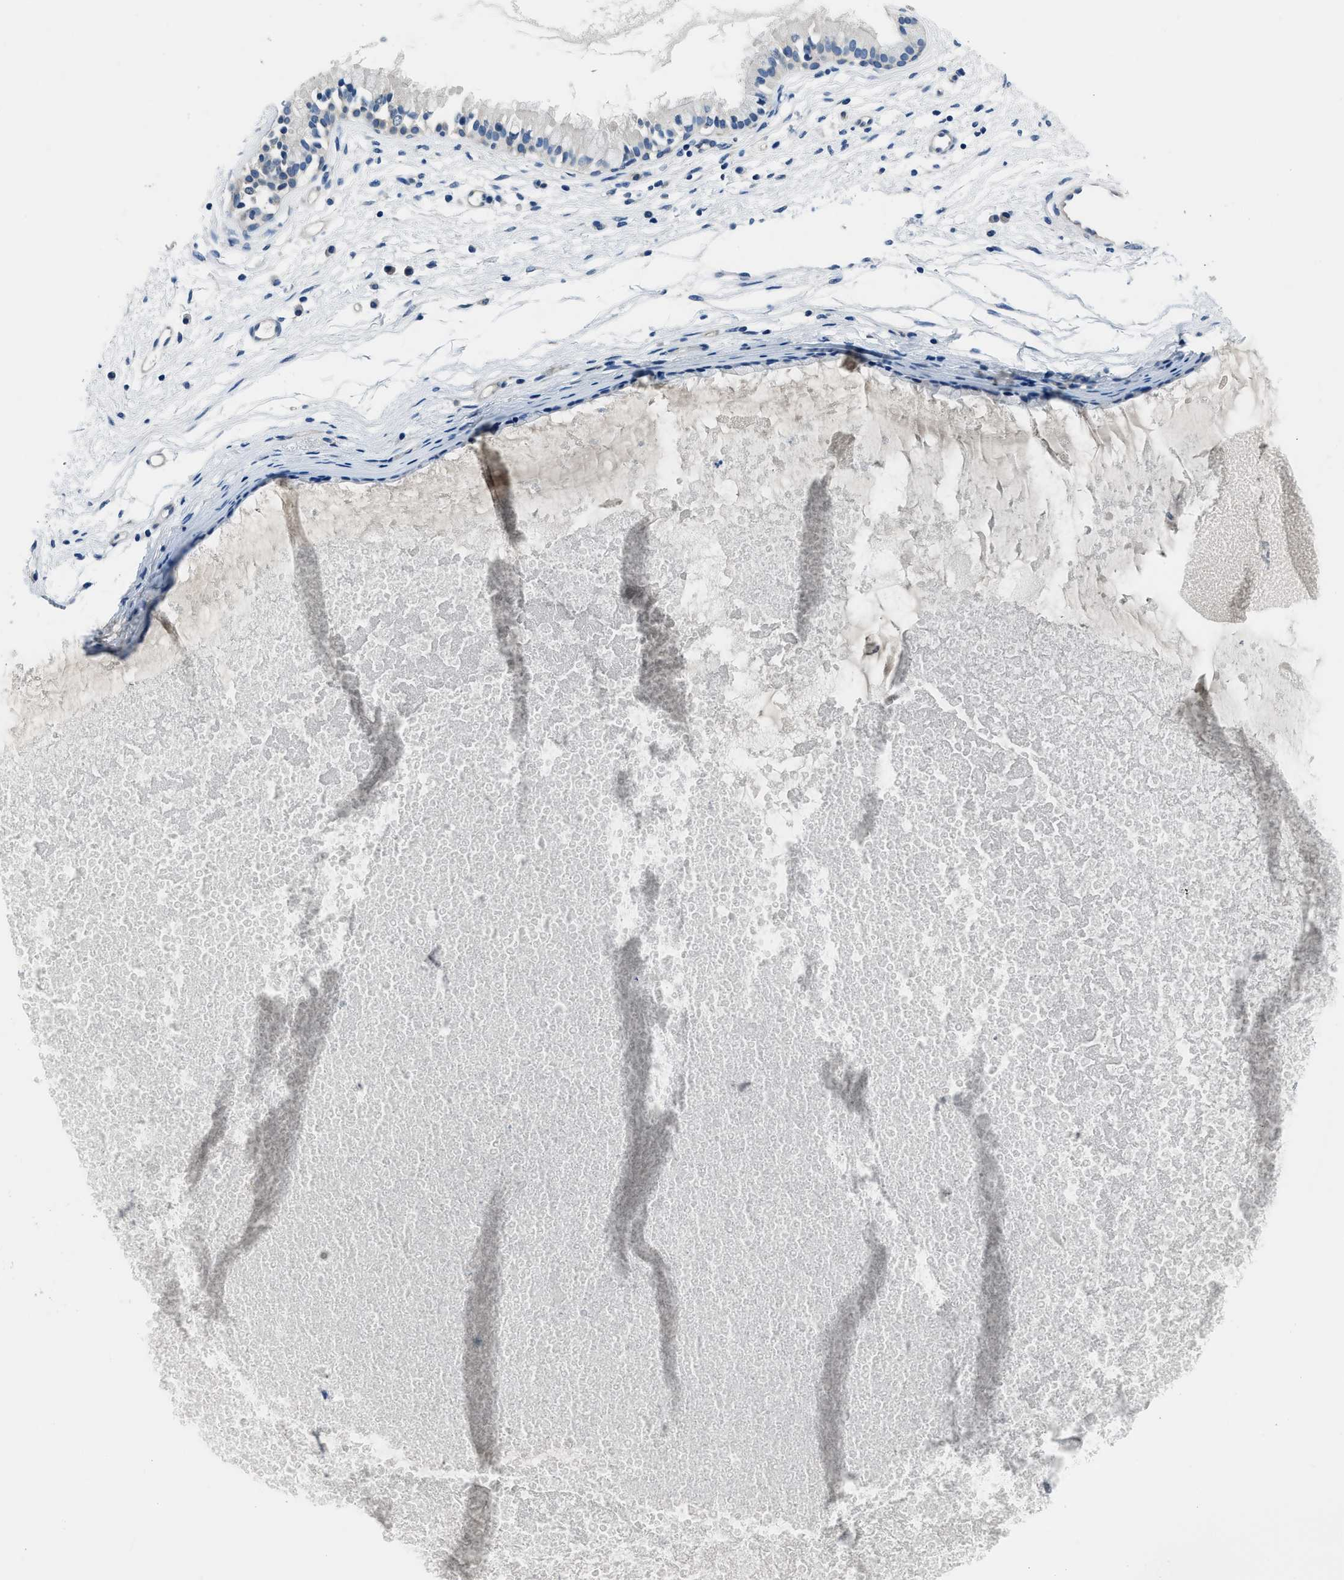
{"staining": {"intensity": "negative", "quantity": "none", "location": "none"}, "tissue": "nasopharynx", "cell_type": "Respiratory epithelial cells", "image_type": "normal", "snomed": [{"axis": "morphology", "description": "Normal tissue, NOS"}, {"axis": "topography", "description": "Nasopharynx"}], "caption": "Immunohistochemical staining of unremarkable nasopharynx displays no significant positivity in respiratory epithelial cells.", "gene": "GJA3", "patient": {"sex": "male", "age": 21}}